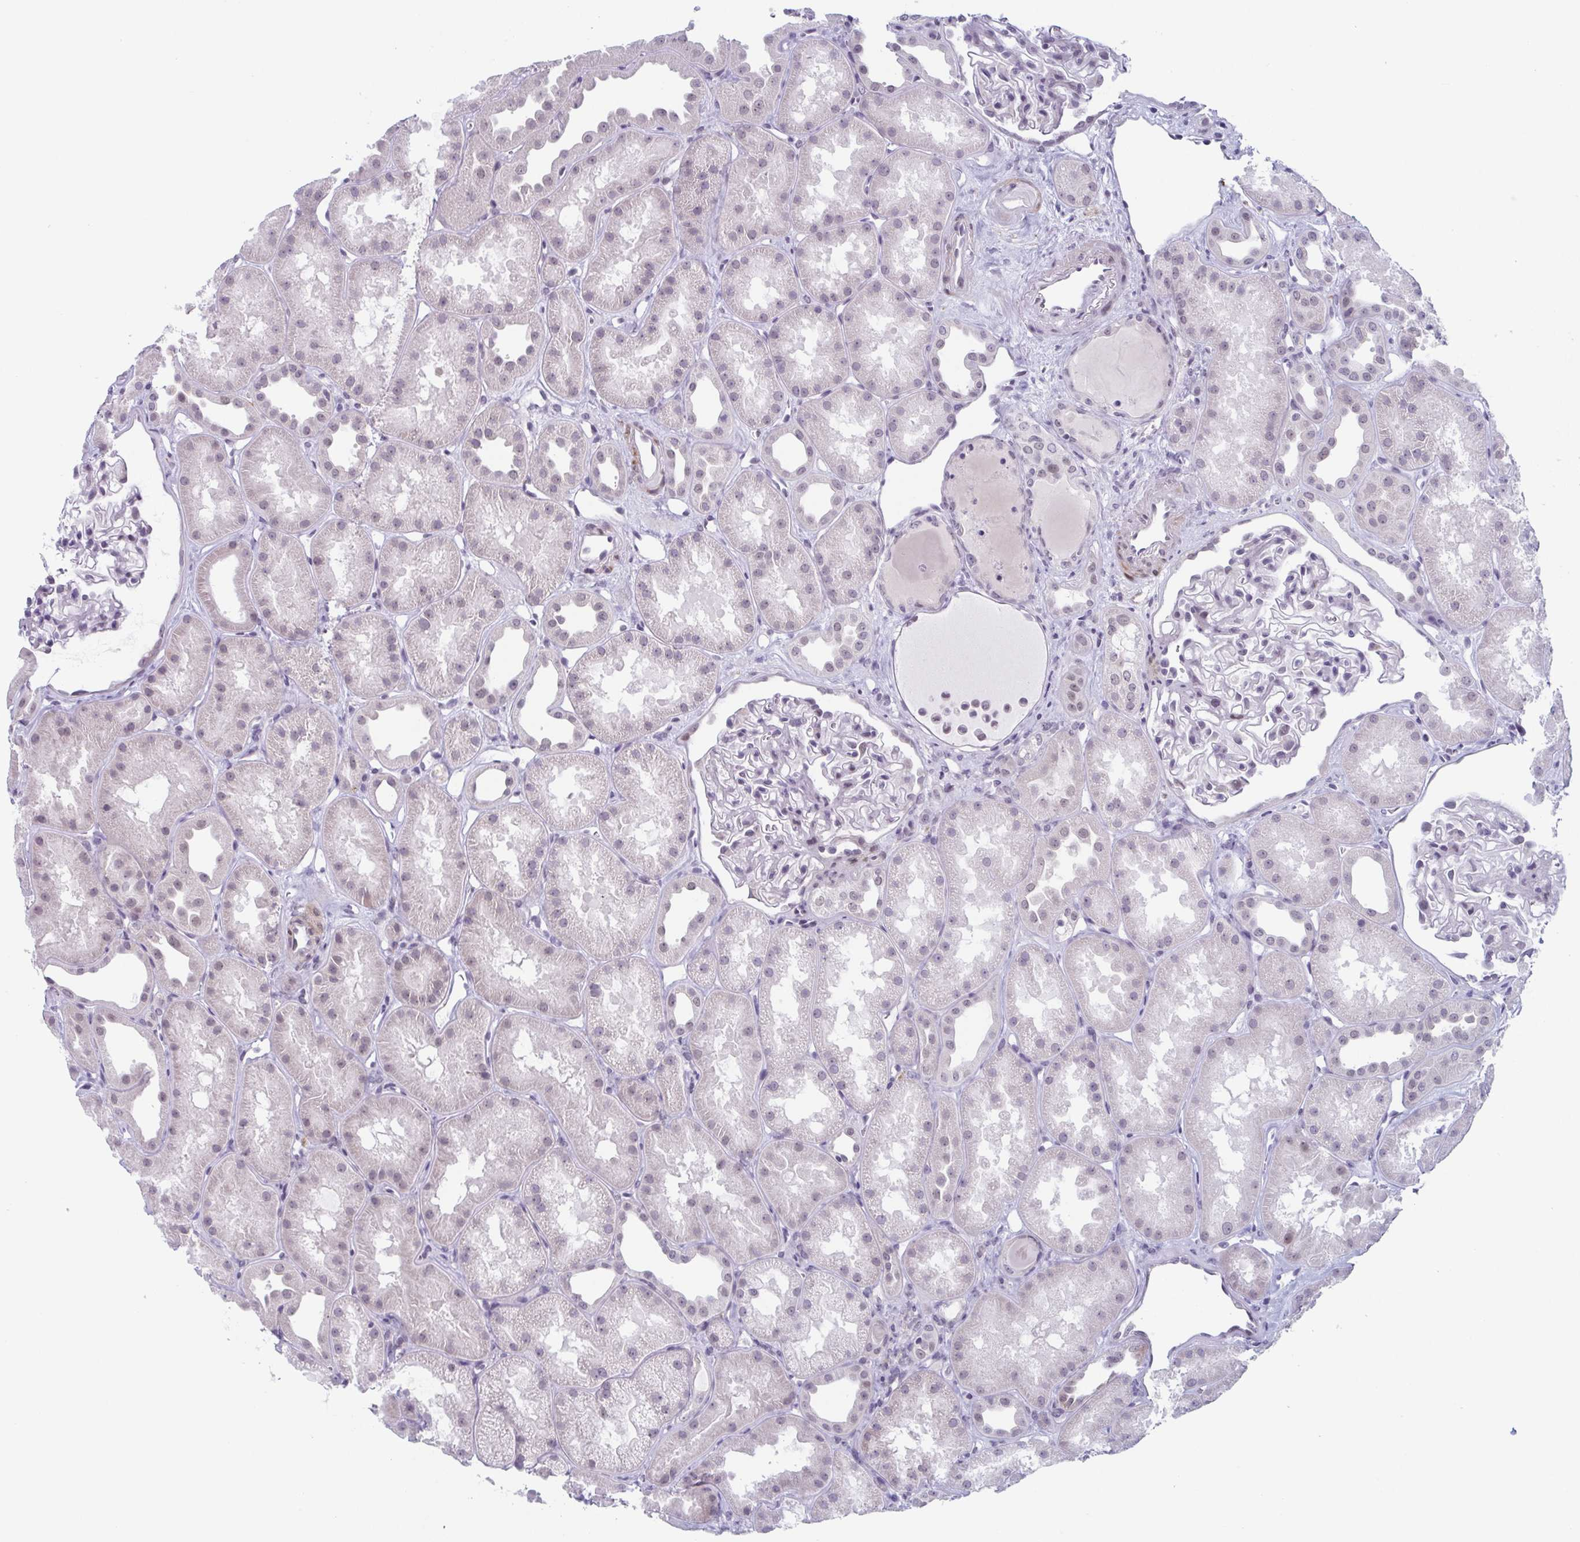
{"staining": {"intensity": "weak", "quantity": "<25%", "location": "nuclear"}, "tissue": "kidney", "cell_type": "Cells in glomeruli", "image_type": "normal", "snomed": [{"axis": "morphology", "description": "Normal tissue, NOS"}, {"axis": "topography", "description": "Kidney"}], "caption": "Protein analysis of benign kidney reveals no significant expression in cells in glomeruli.", "gene": "ZFP64", "patient": {"sex": "male", "age": 61}}